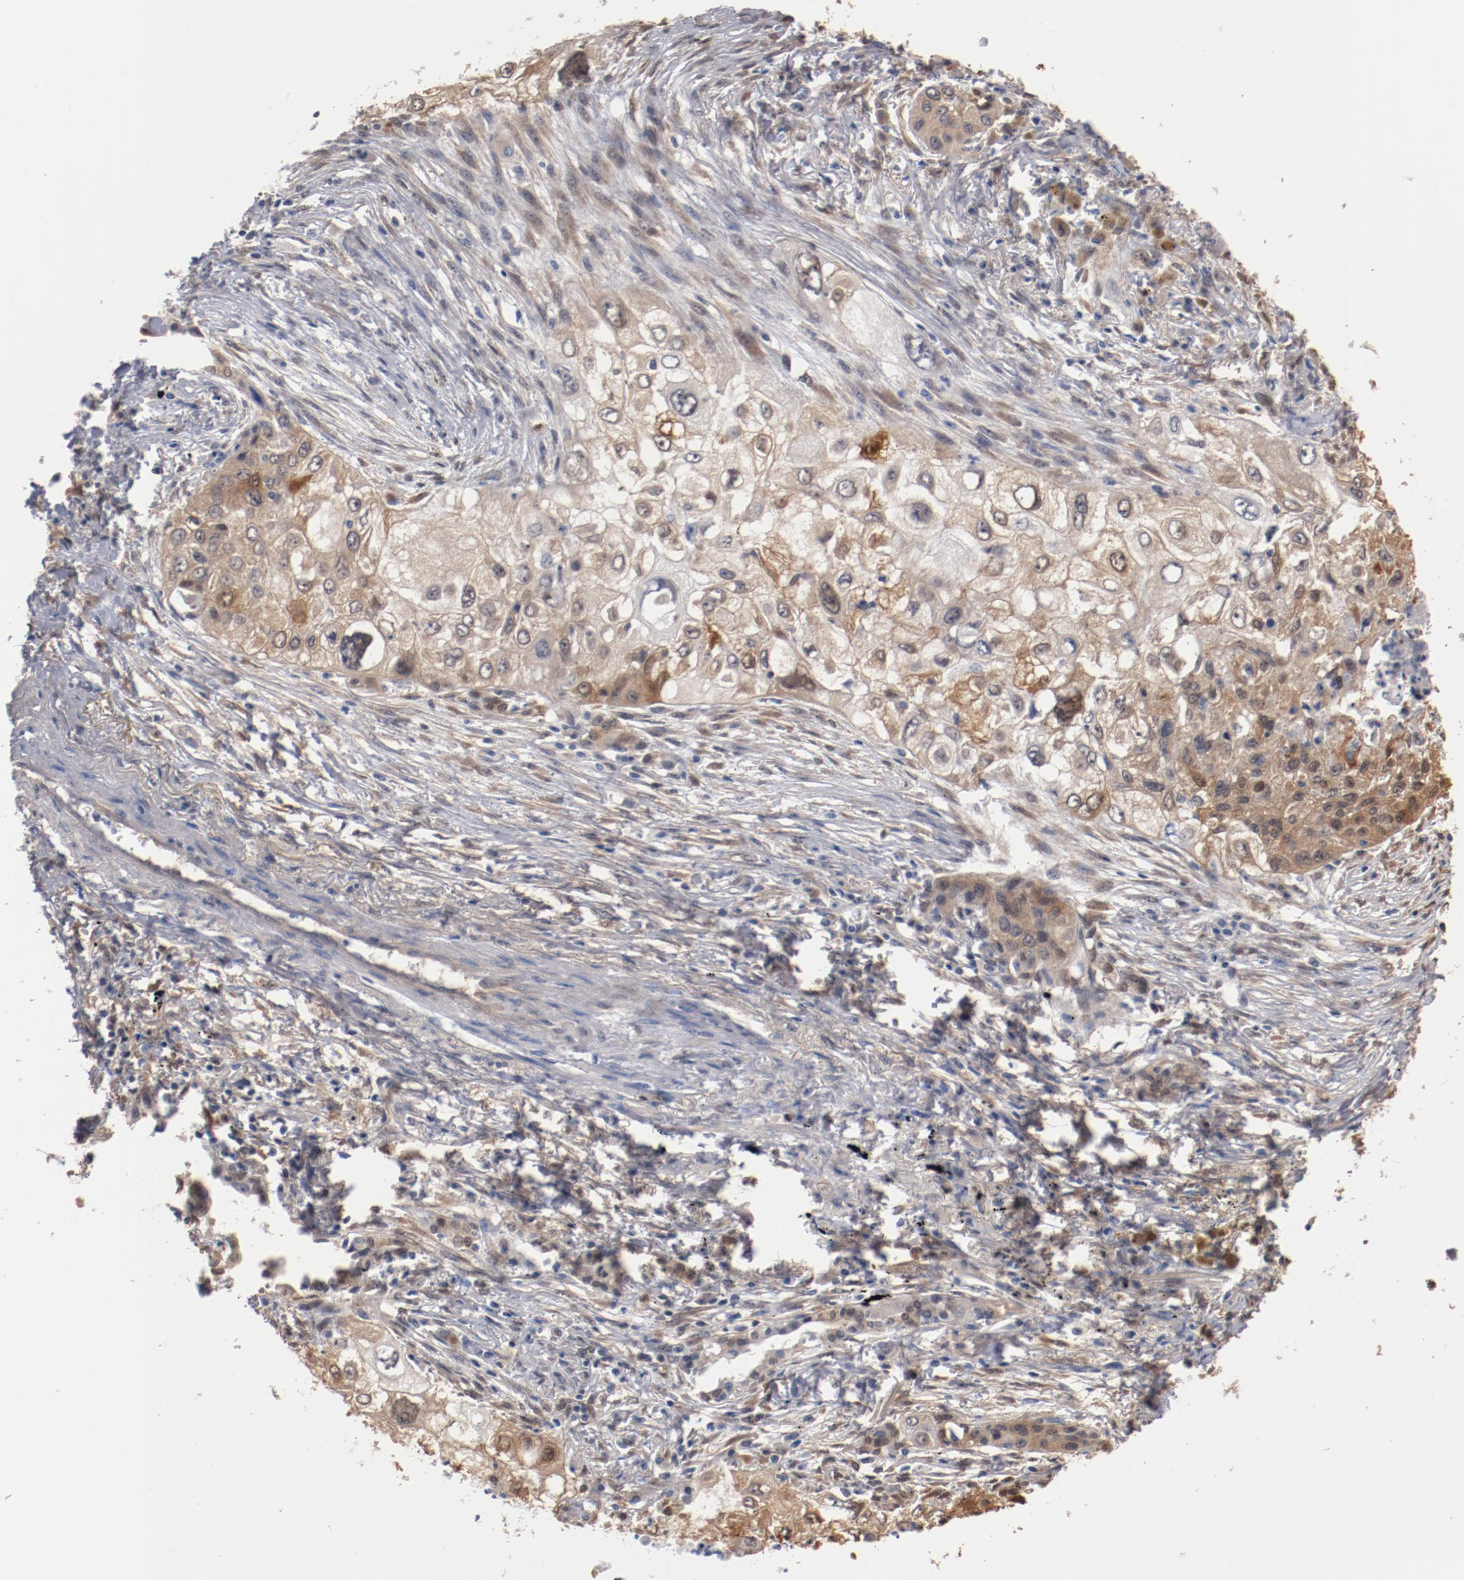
{"staining": {"intensity": "moderate", "quantity": "25%-75%", "location": "cytoplasmic/membranous"}, "tissue": "lung cancer", "cell_type": "Tumor cells", "image_type": "cancer", "snomed": [{"axis": "morphology", "description": "Squamous cell carcinoma, NOS"}, {"axis": "topography", "description": "Lung"}], "caption": "Protein staining by immunohistochemistry (IHC) exhibits moderate cytoplasmic/membranous positivity in approximately 25%-75% of tumor cells in lung cancer.", "gene": "MIF", "patient": {"sex": "male", "age": 71}}